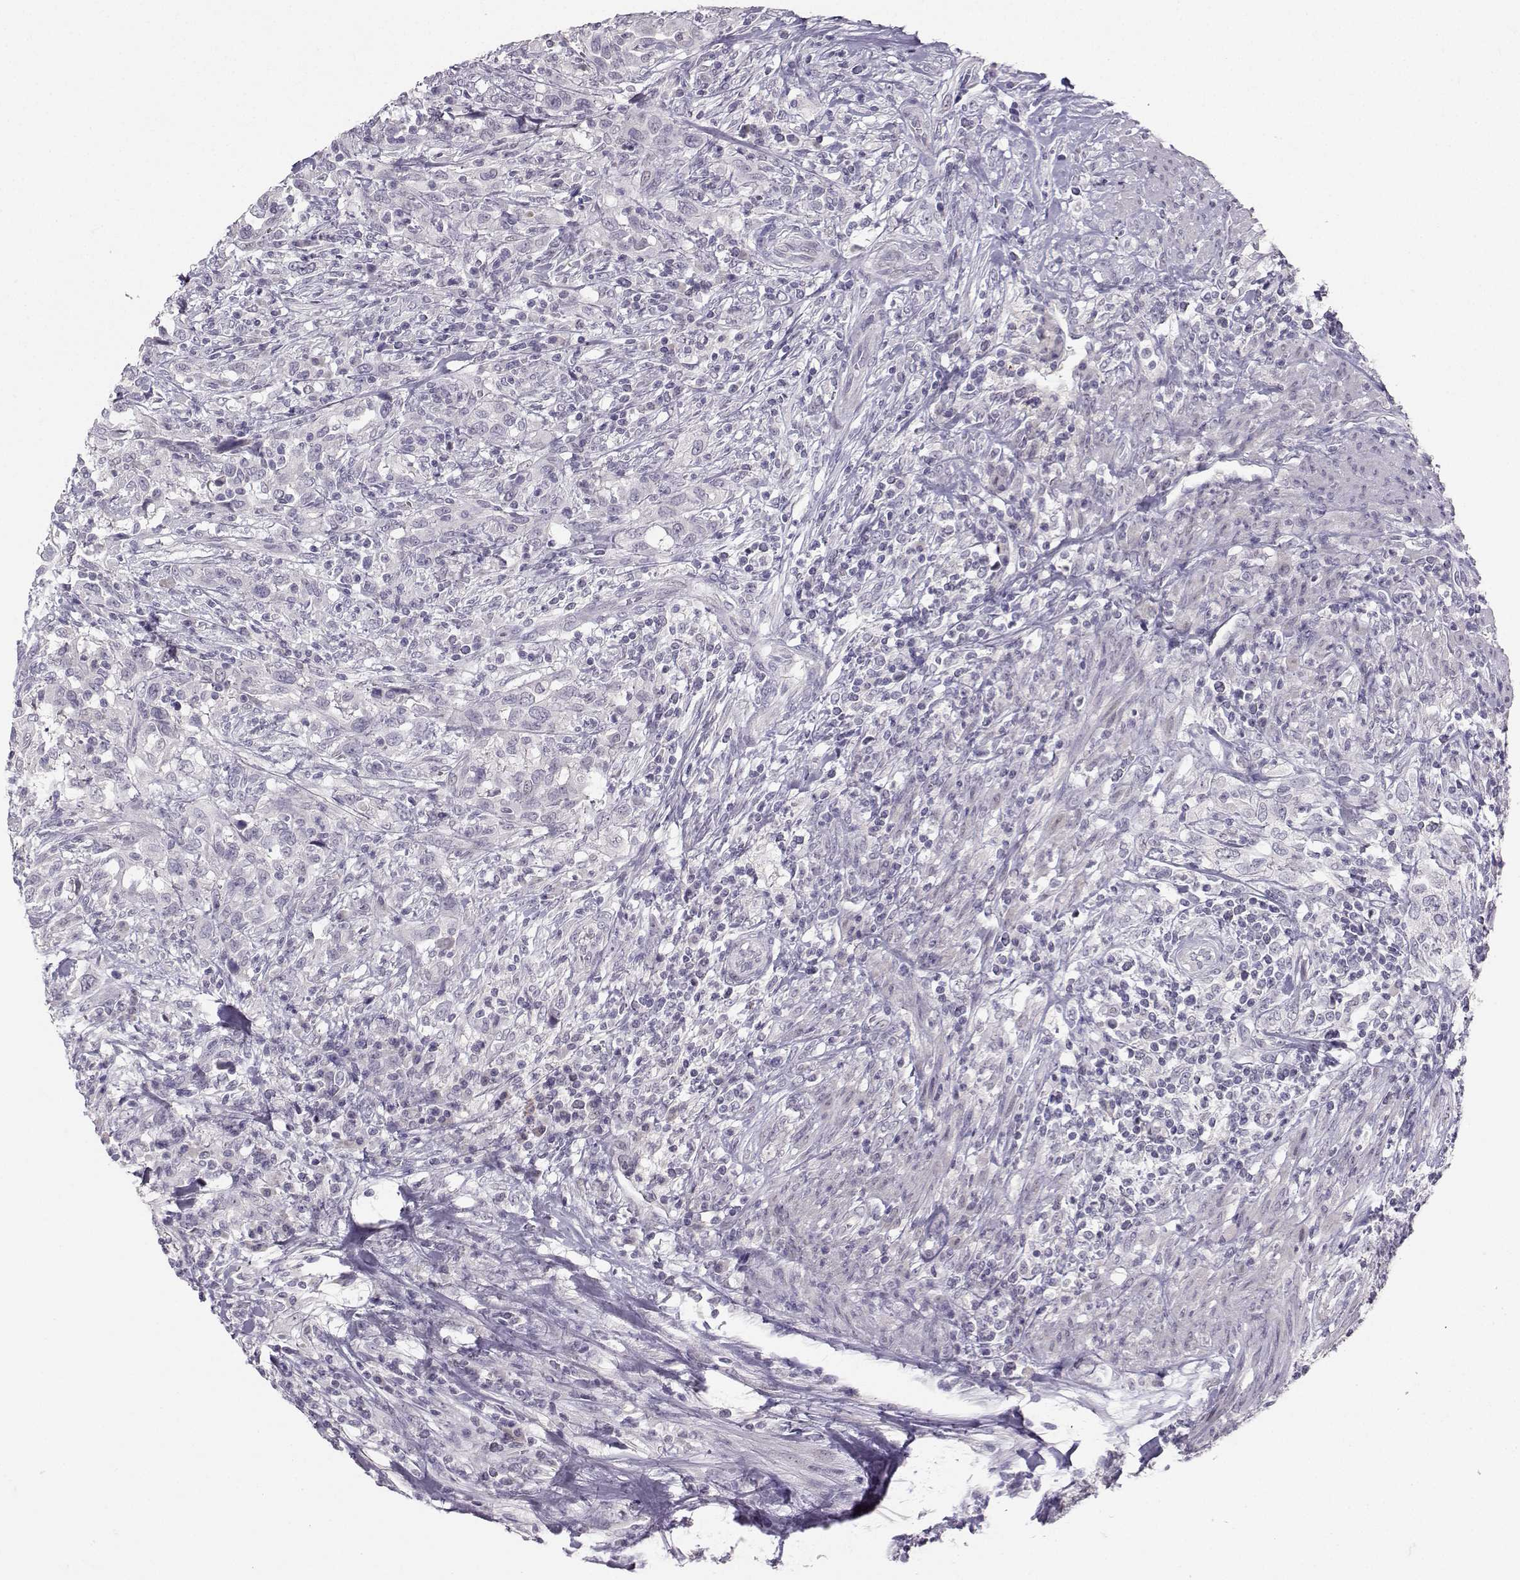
{"staining": {"intensity": "negative", "quantity": "none", "location": "none"}, "tissue": "urothelial cancer", "cell_type": "Tumor cells", "image_type": "cancer", "snomed": [{"axis": "morphology", "description": "Urothelial carcinoma, NOS"}, {"axis": "morphology", "description": "Urothelial carcinoma, High grade"}, {"axis": "topography", "description": "Urinary bladder"}], "caption": "DAB (3,3'-diaminobenzidine) immunohistochemical staining of urothelial cancer reveals no significant expression in tumor cells. Brightfield microscopy of immunohistochemistry (IHC) stained with DAB (3,3'-diaminobenzidine) (brown) and hematoxylin (blue), captured at high magnification.", "gene": "PKP2", "patient": {"sex": "female", "age": 64}}